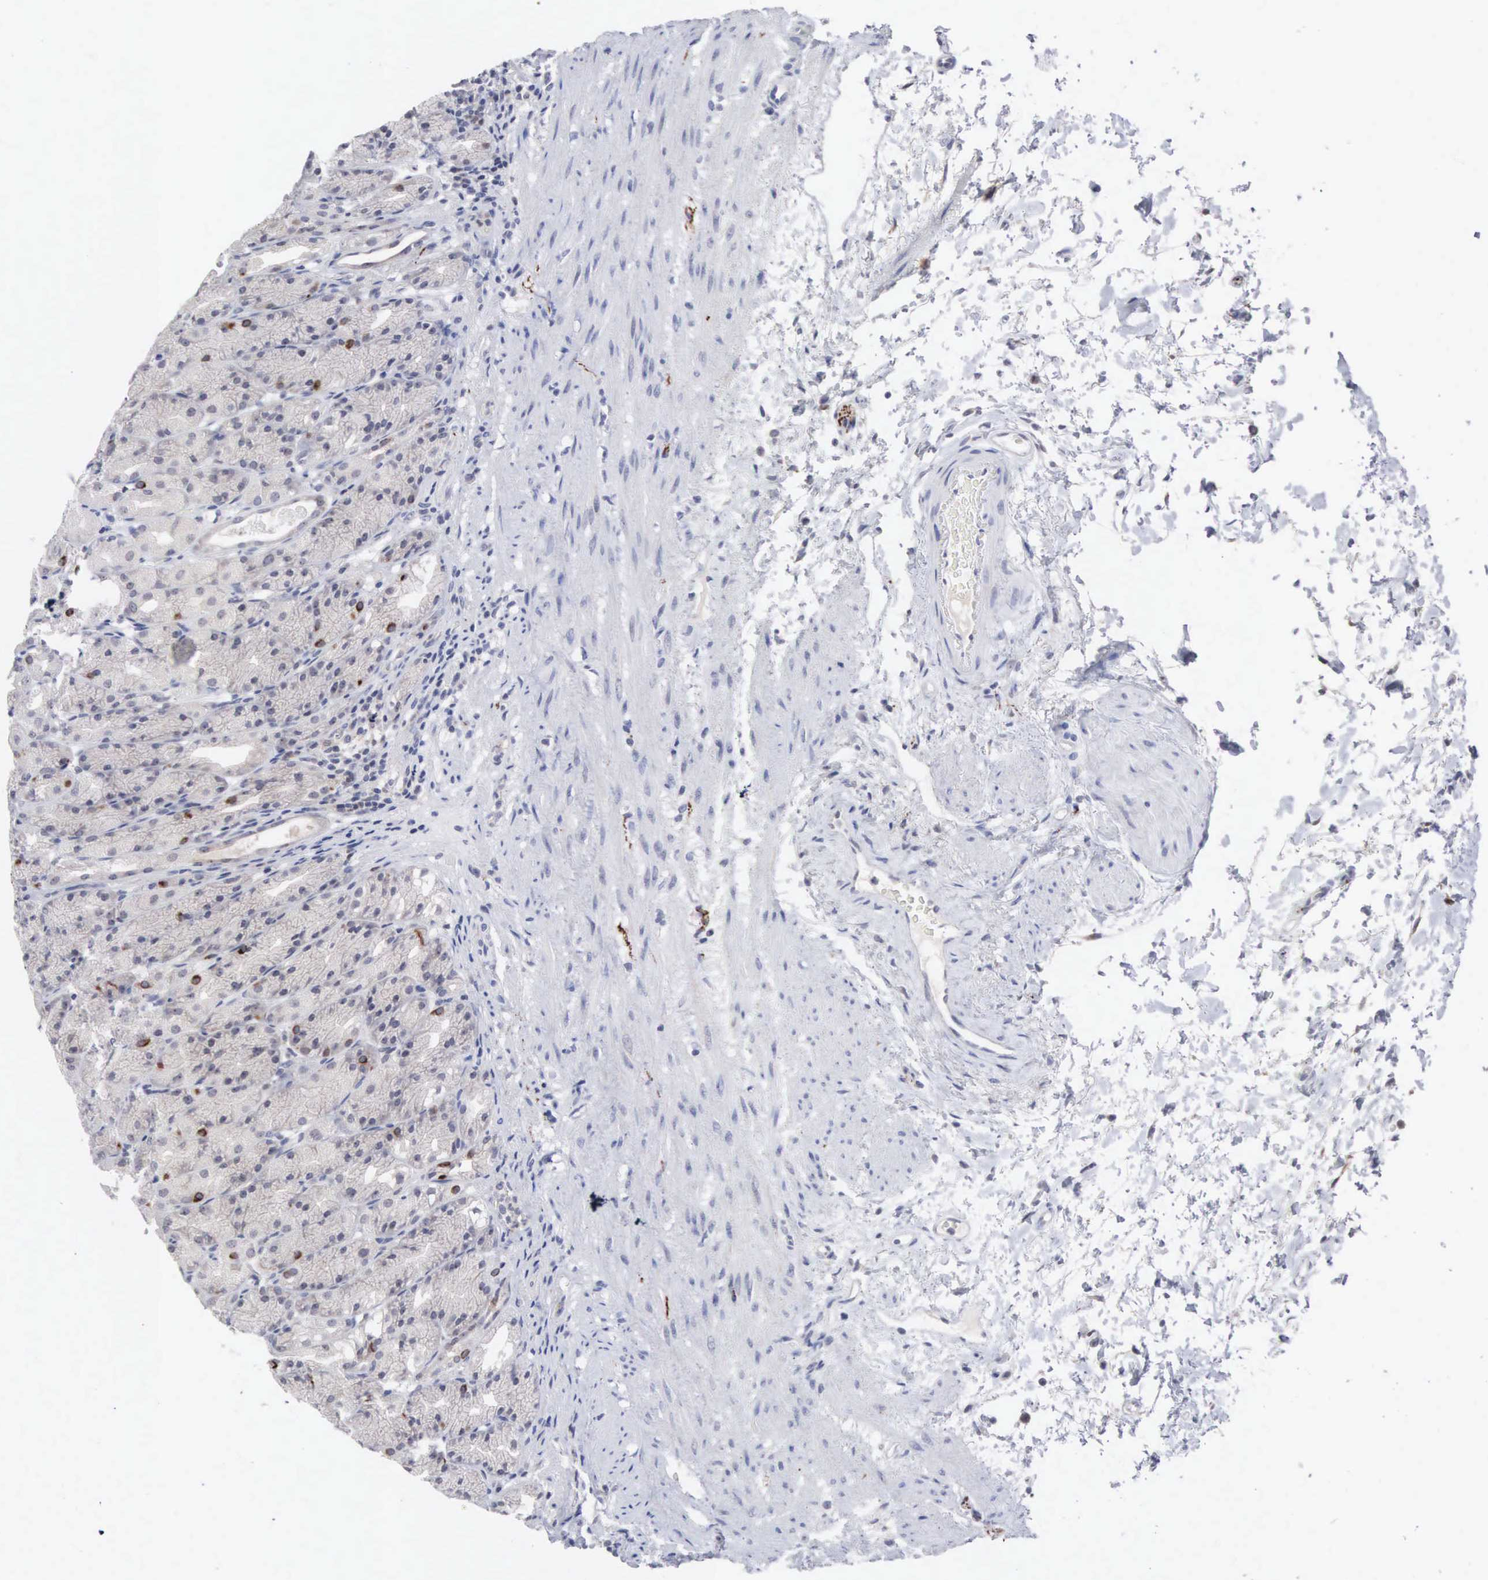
{"staining": {"intensity": "moderate", "quantity": "<25%", "location": "cytoplasmic/membranous"}, "tissue": "stomach", "cell_type": "Glandular cells", "image_type": "normal", "snomed": [{"axis": "morphology", "description": "Normal tissue, NOS"}, {"axis": "topography", "description": "Stomach, upper"}], "caption": "A low amount of moderate cytoplasmic/membranous expression is seen in about <25% of glandular cells in normal stomach.", "gene": "ACOT4", "patient": {"sex": "female", "age": 75}}